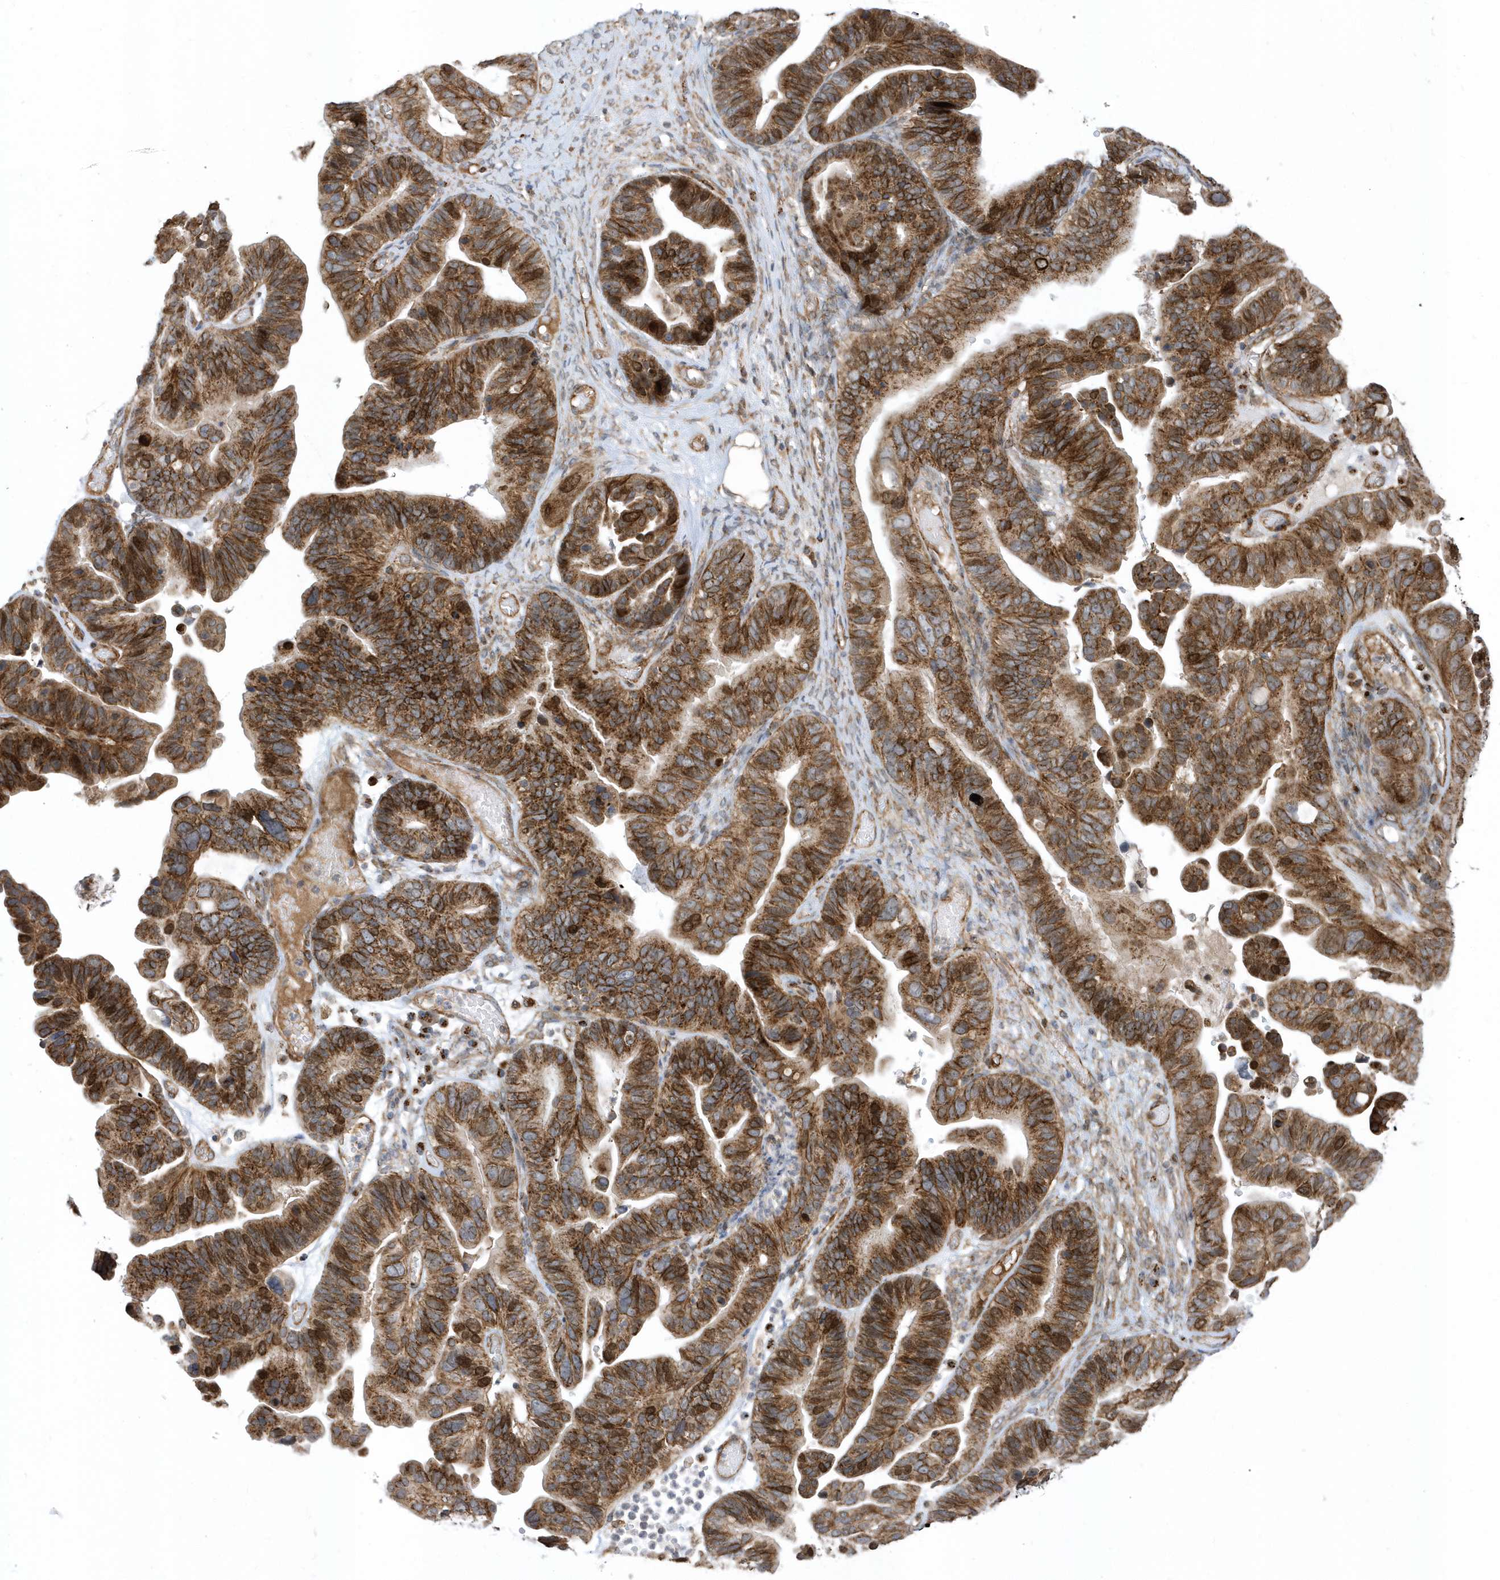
{"staining": {"intensity": "strong", "quantity": ">75%", "location": "cytoplasmic/membranous,nuclear"}, "tissue": "ovarian cancer", "cell_type": "Tumor cells", "image_type": "cancer", "snomed": [{"axis": "morphology", "description": "Cystadenocarcinoma, serous, NOS"}, {"axis": "topography", "description": "Ovary"}], "caption": "Tumor cells show strong cytoplasmic/membranous and nuclear positivity in about >75% of cells in ovarian cancer.", "gene": "HRH4", "patient": {"sex": "female", "age": 56}}